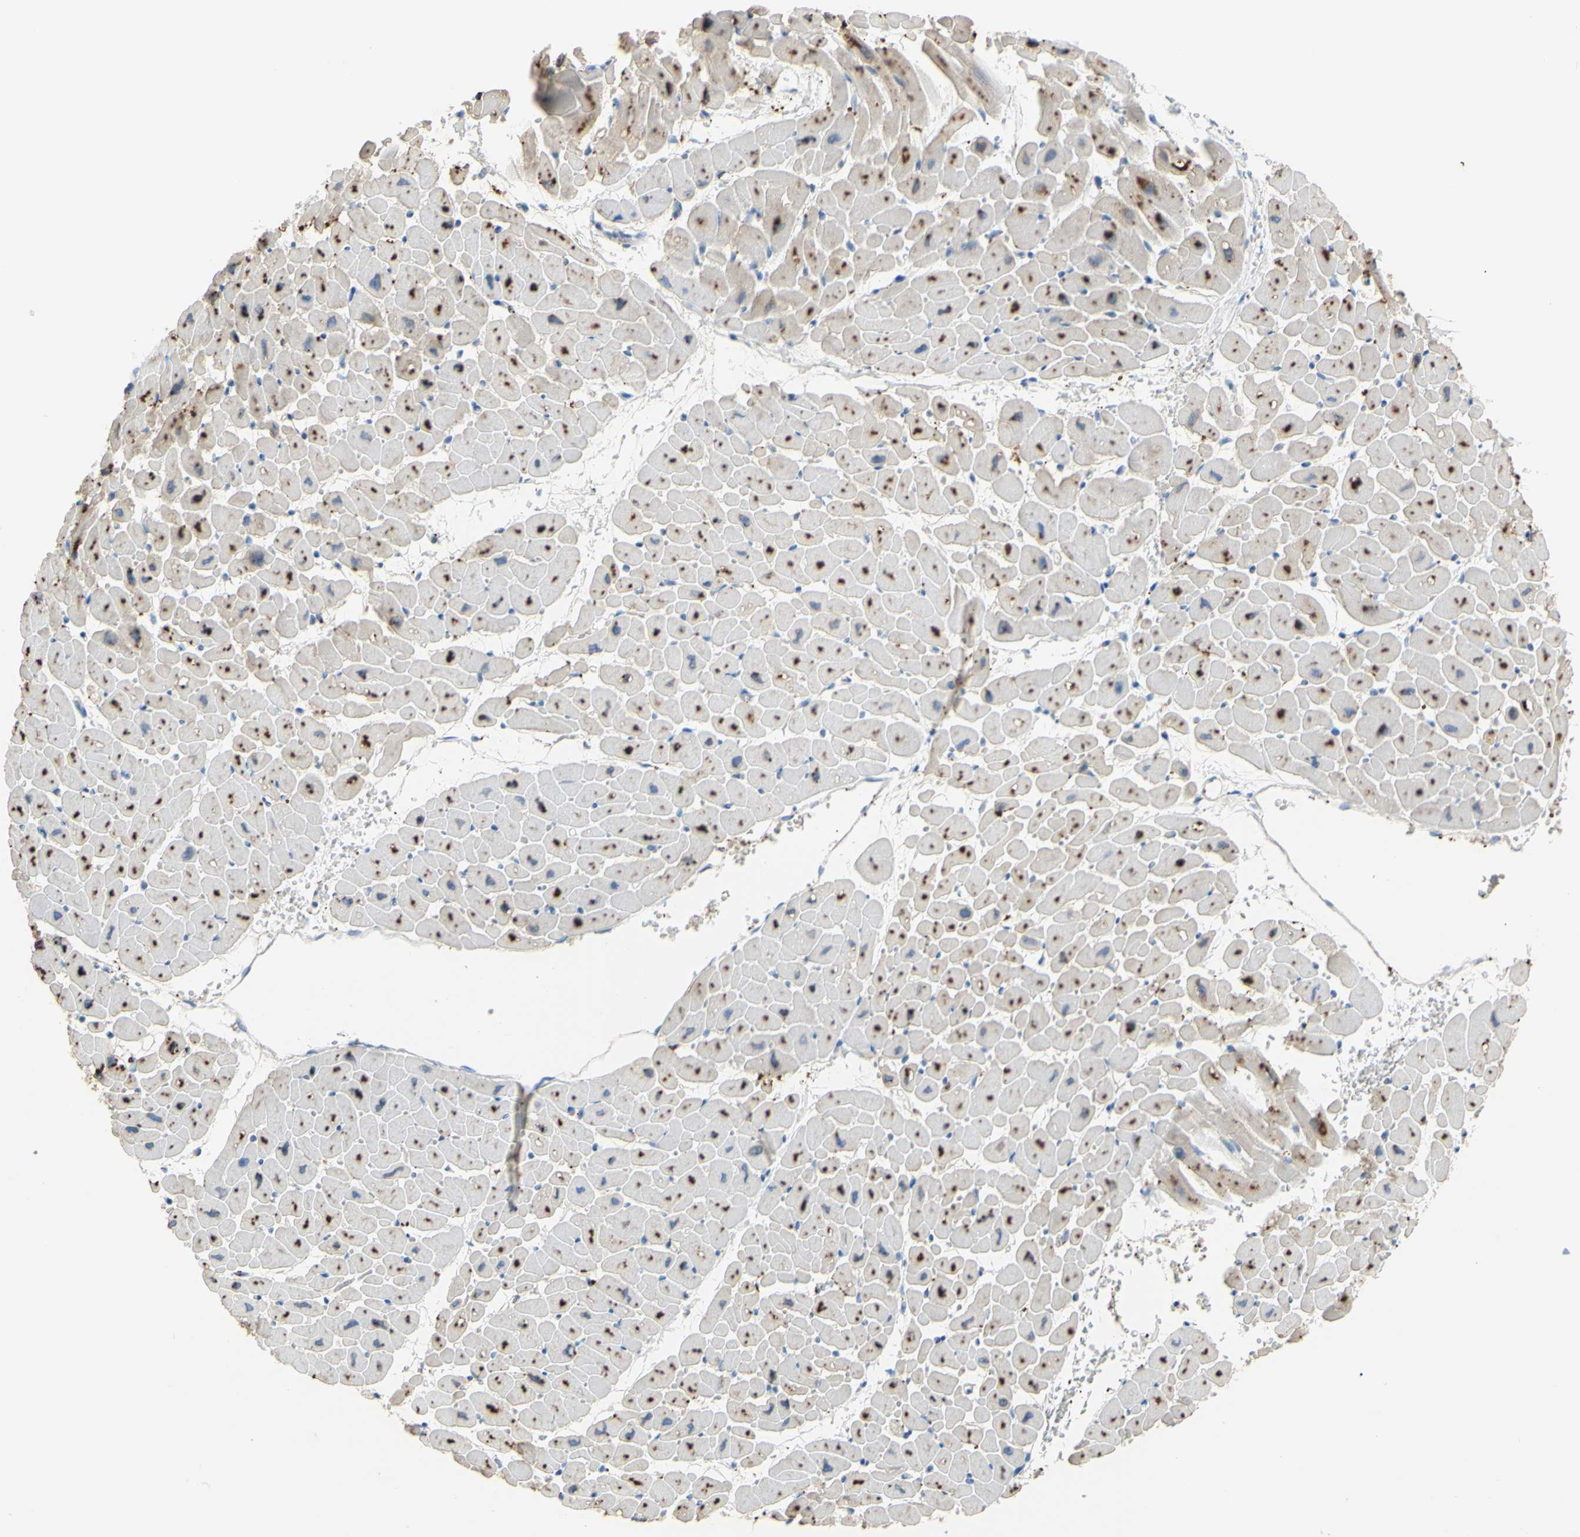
{"staining": {"intensity": "strong", "quantity": ">75%", "location": "cytoplasmic/membranous"}, "tissue": "heart muscle", "cell_type": "Cardiomyocytes", "image_type": "normal", "snomed": [{"axis": "morphology", "description": "Normal tissue, NOS"}, {"axis": "topography", "description": "Heart"}], "caption": "This micrograph shows benign heart muscle stained with immunohistochemistry (IHC) to label a protein in brown. The cytoplasmic/membranous of cardiomyocytes show strong positivity for the protein. Nuclei are counter-stained blue.", "gene": "CTSD", "patient": {"sex": "male", "age": 45}}